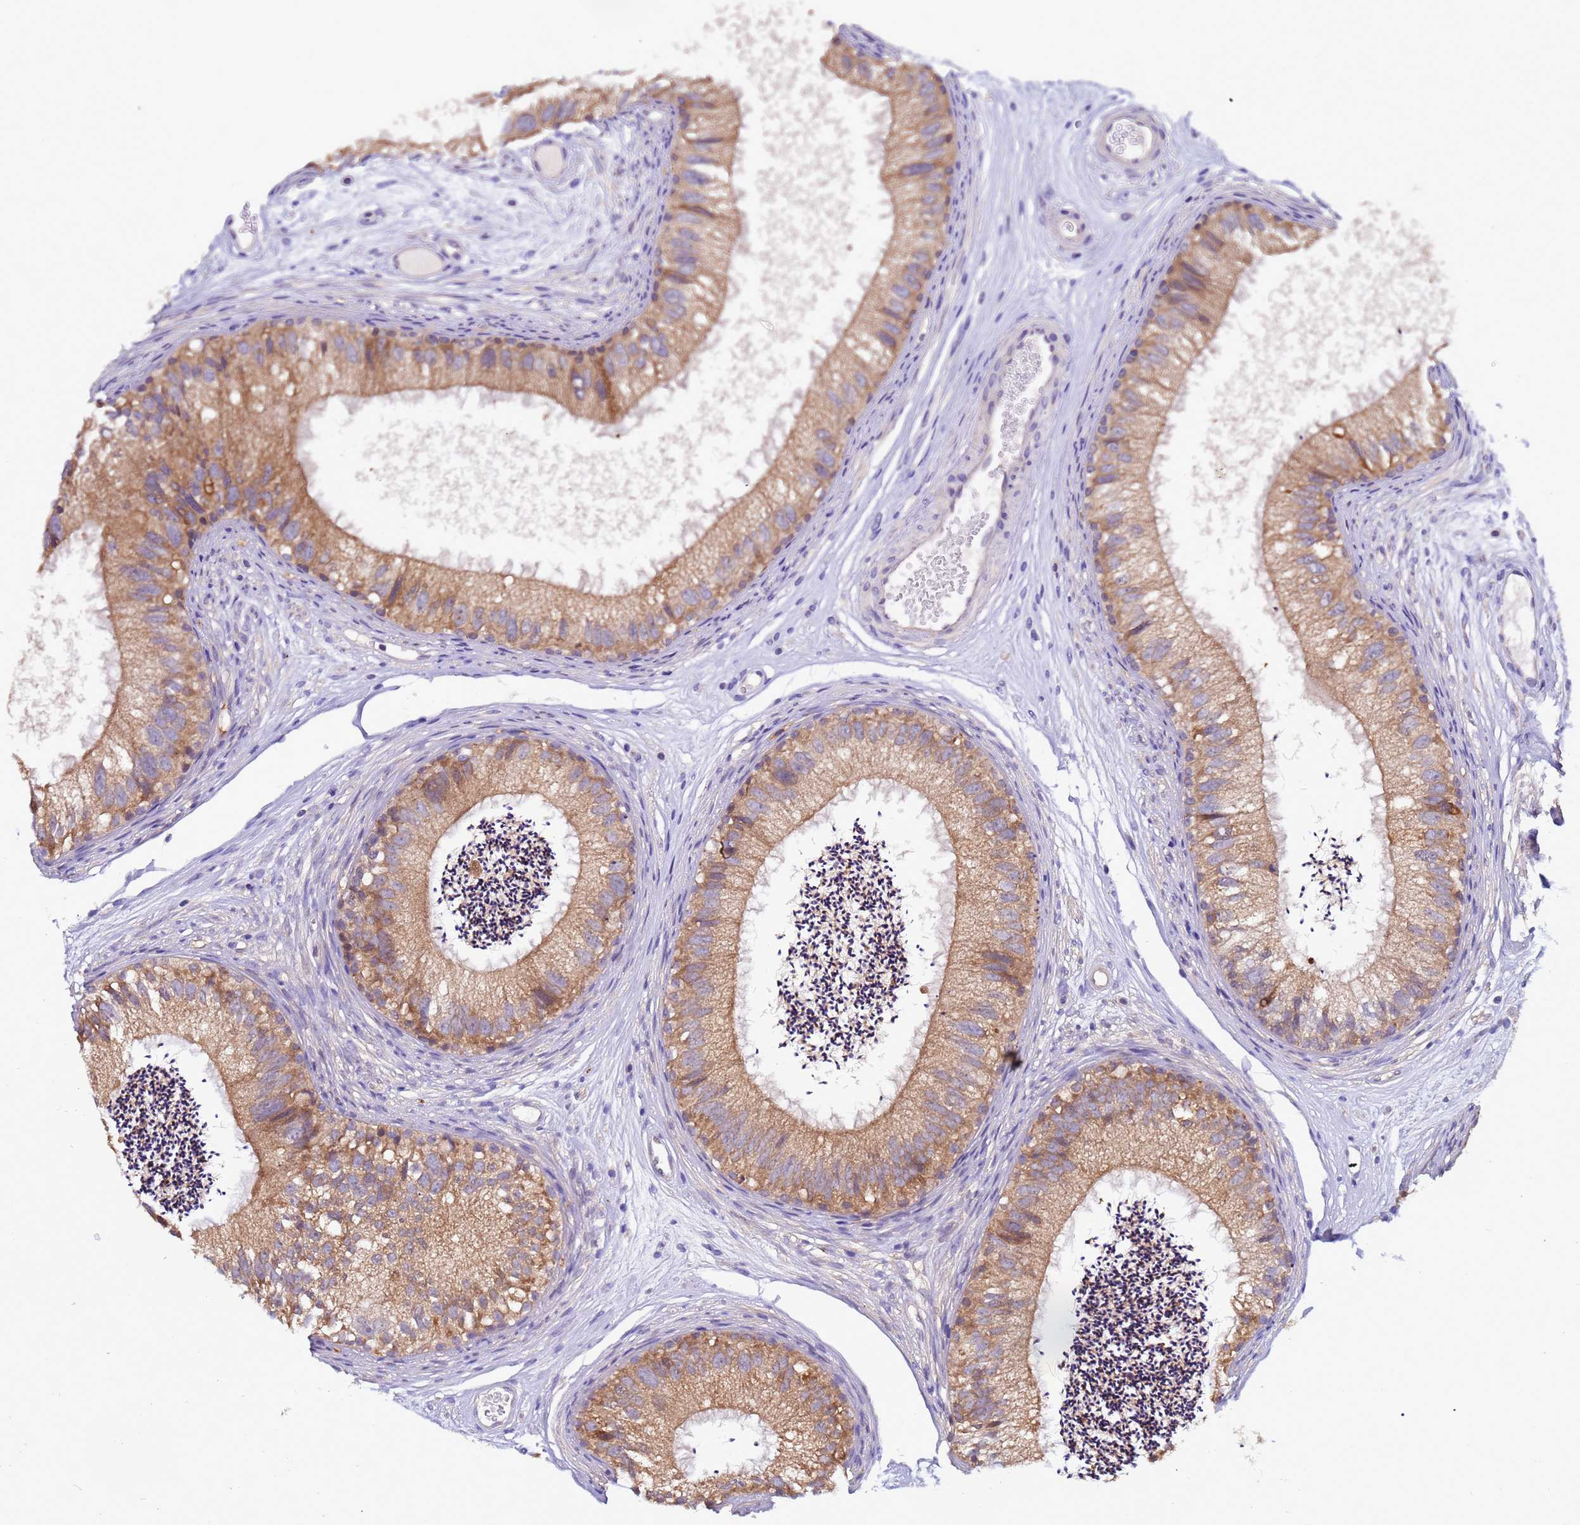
{"staining": {"intensity": "moderate", "quantity": "25%-75%", "location": "cytoplasmic/membranous"}, "tissue": "epididymis", "cell_type": "Glandular cells", "image_type": "normal", "snomed": [{"axis": "morphology", "description": "Normal tissue, NOS"}, {"axis": "topography", "description": "Epididymis"}], "caption": "This photomicrograph exhibits IHC staining of unremarkable epididymis, with medium moderate cytoplasmic/membranous staining in approximately 25%-75% of glandular cells.", "gene": "ELMOD2", "patient": {"sex": "male", "age": 77}}